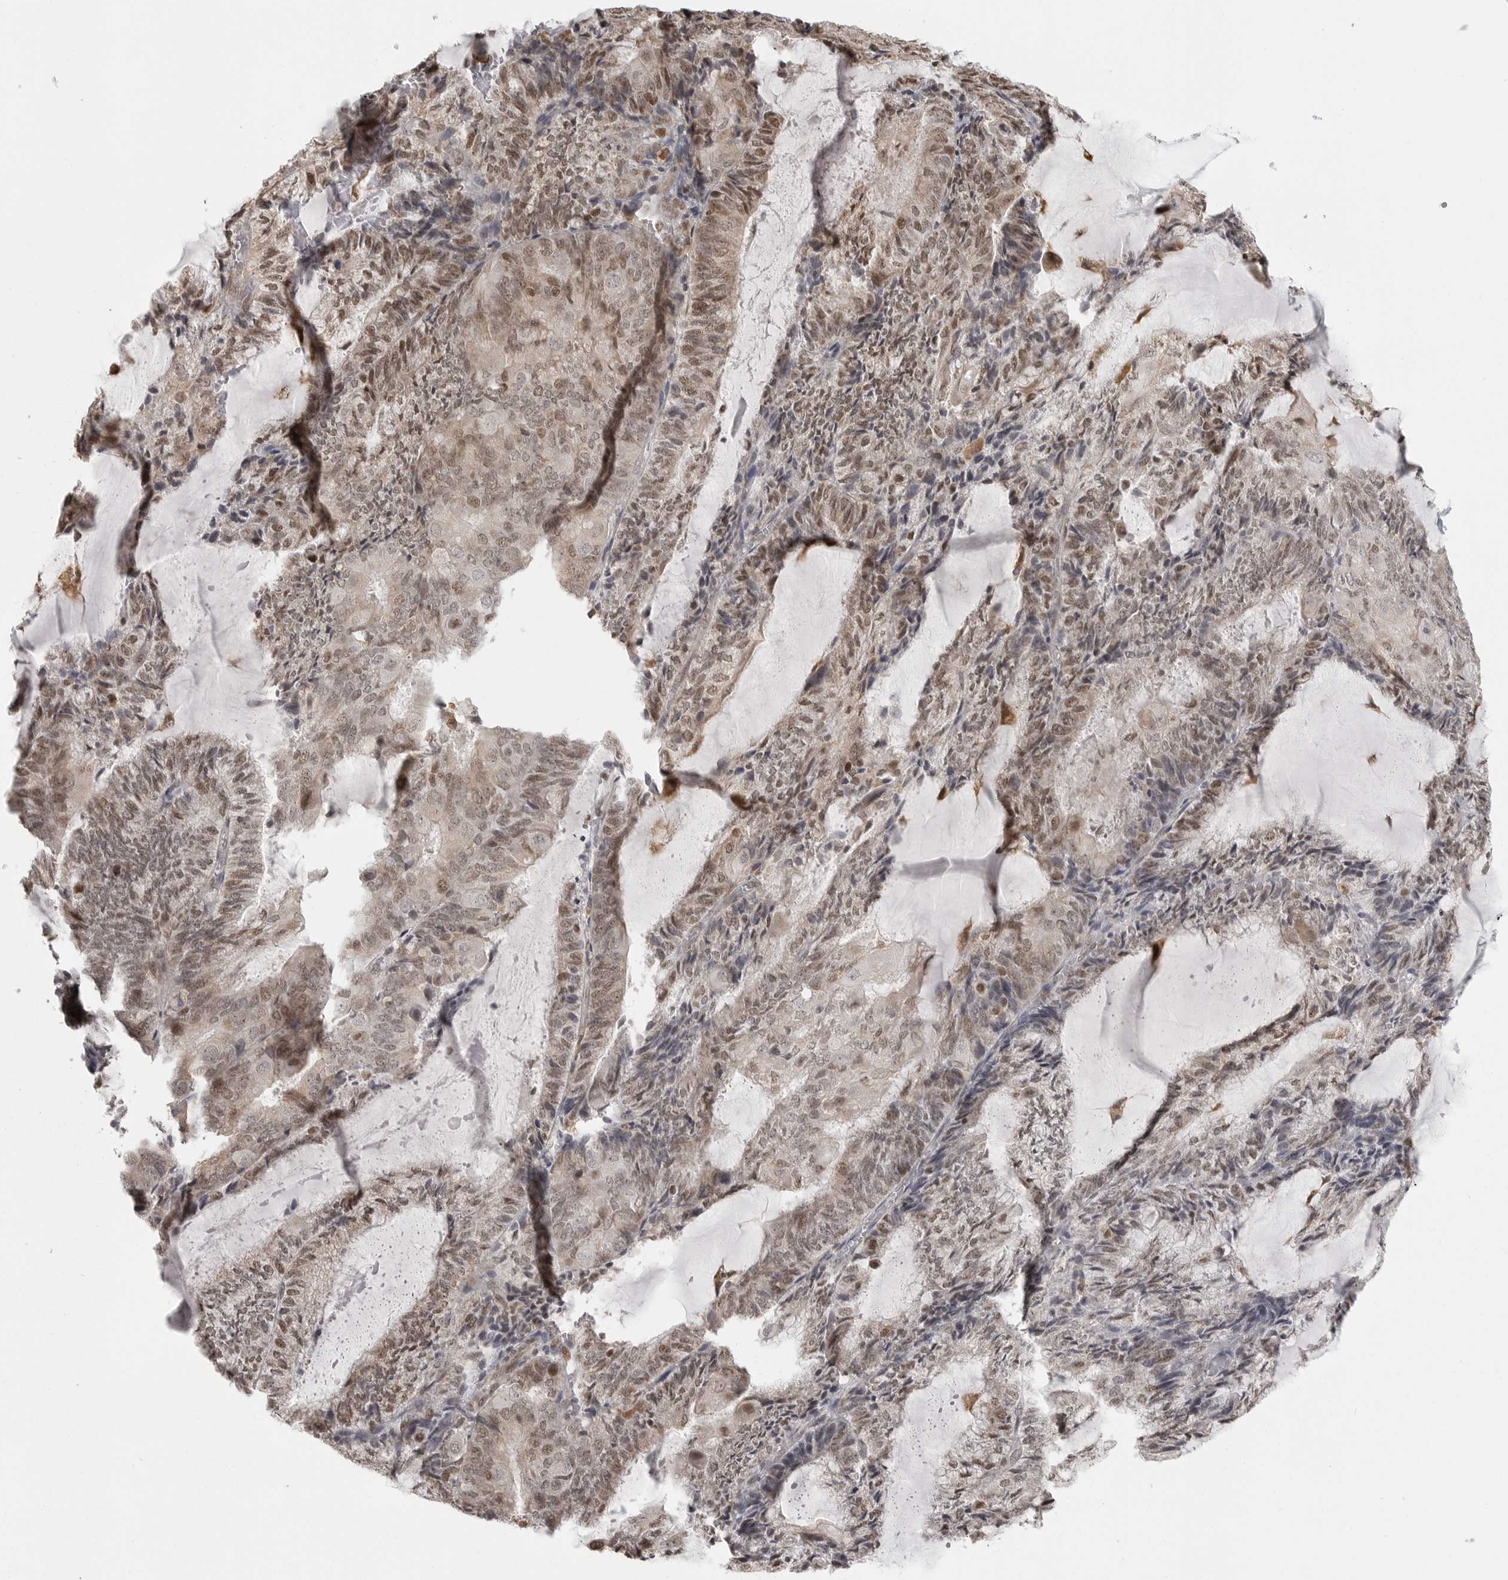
{"staining": {"intensity": "weak", "quantity": ">75%", "location": "nuclear"}, "tissue": "endometrial cancer", "cell_type": "Tumor cells", "image_type": "cancer", "snomed": [{"axis": "morphology", "description": "Adenocarcinoma, NOS"}, {"axis": "topography", "description": "Endometrium"}], "caption": "A brown stain labels weak nuclear staining of a protein in human endometrial adenocarcinoma tumor cells. (Brightfield microscopy of DAB IHC at high magnification).", "gene": "ISG20L2", "patient": {"sex": "female", "age": 81}}